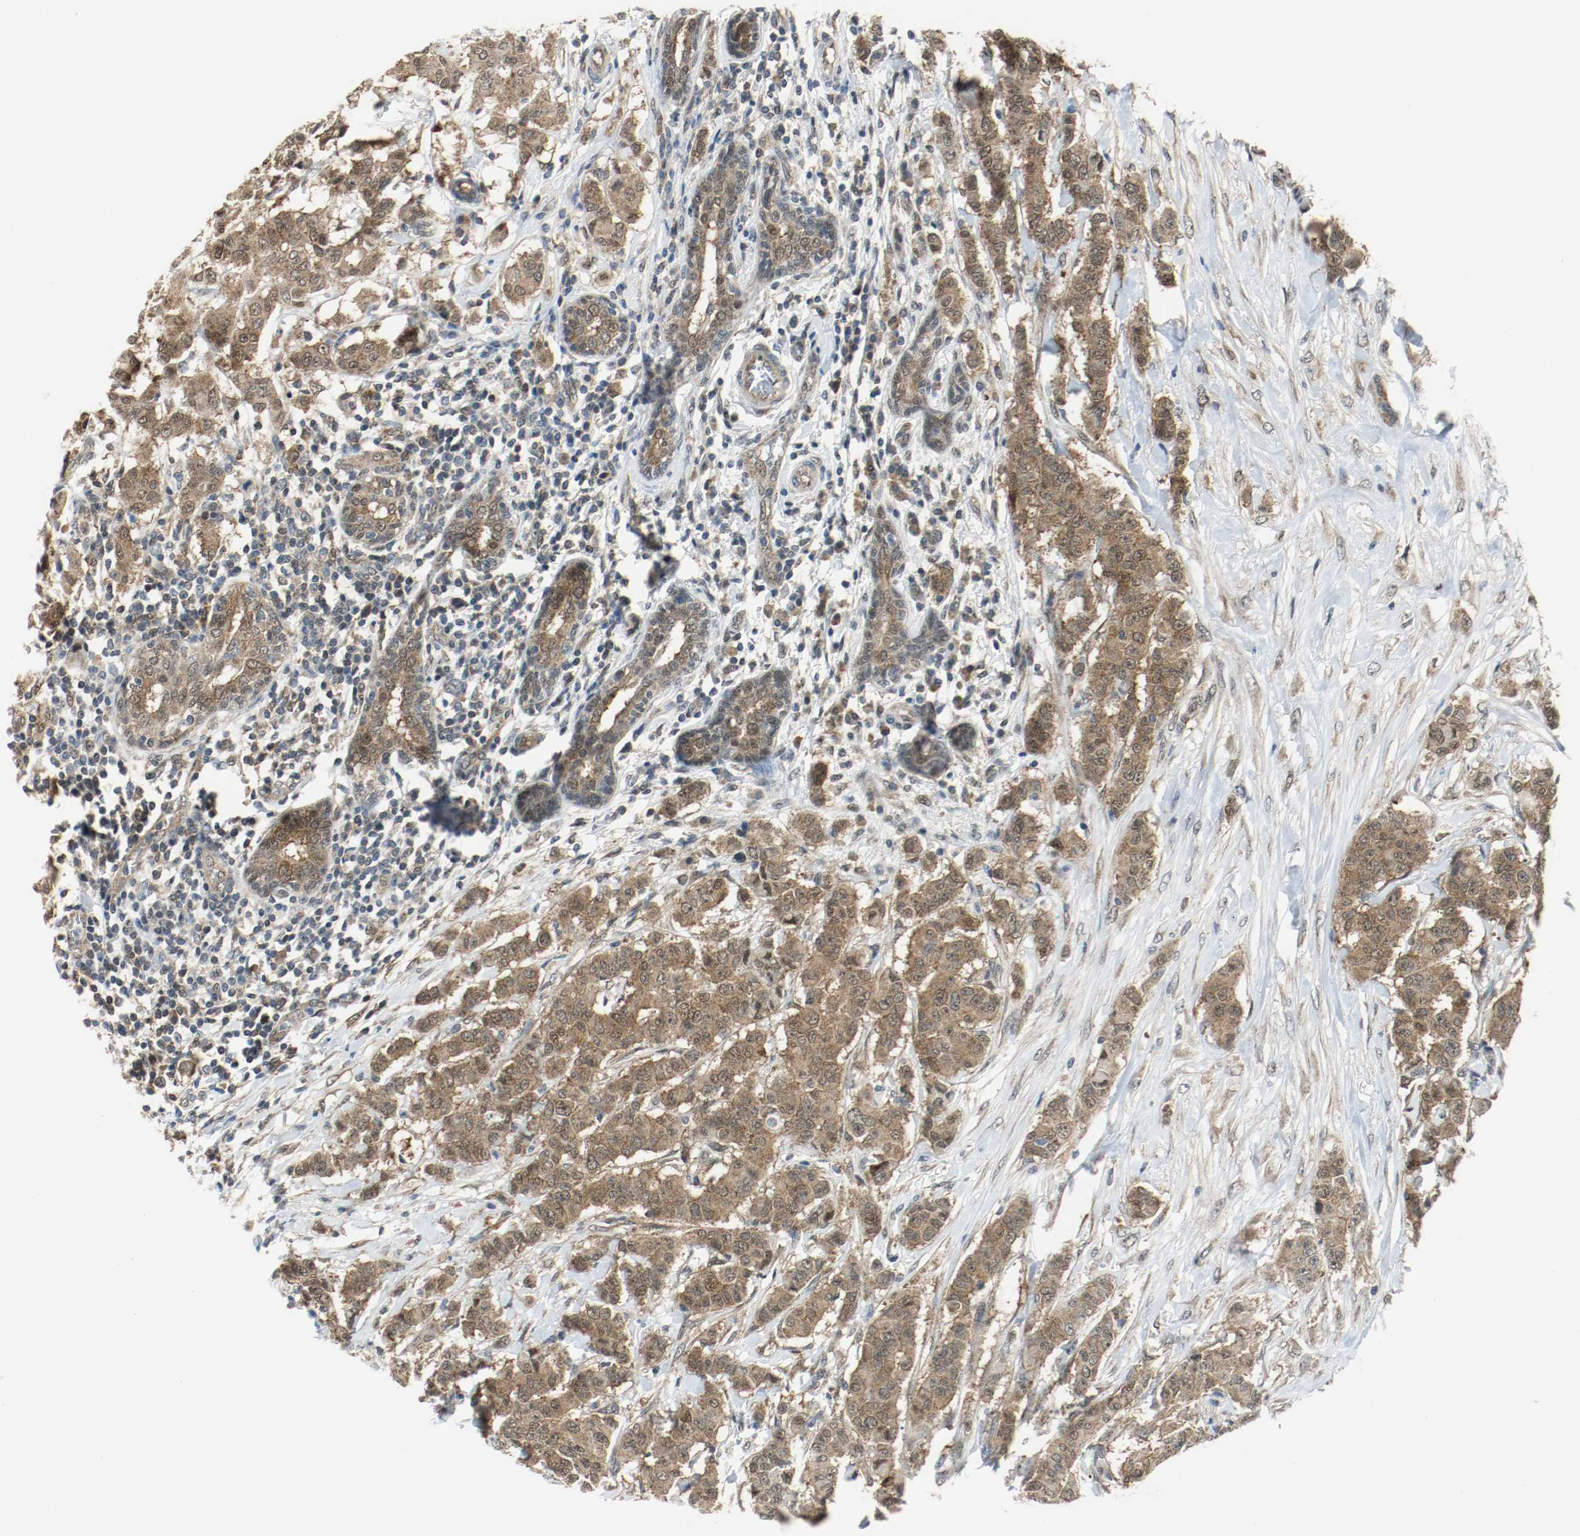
{"staining": {"intensity": "moderate", "quantity": ">75%", "location": "cytoplasmic/membranous,nuclear"}, "tissue": "breast cancer", "cell_type": "Tumor cells", "image_type": "cancer", "snomed": [{"axis": "morphology", "description": "Duct carcinoma"}, {"axis": "topography", "description": "Breast"}], "caption": "Human breast cancer (invasive ductal carcinoma) stained with a brown dye demonstrates moderate cytoplasmic/membranous and nuclear positive staining in about >75% of tumor cells.", "gene": "PPME1", "patient": {"sex": "female", "age": 40}}